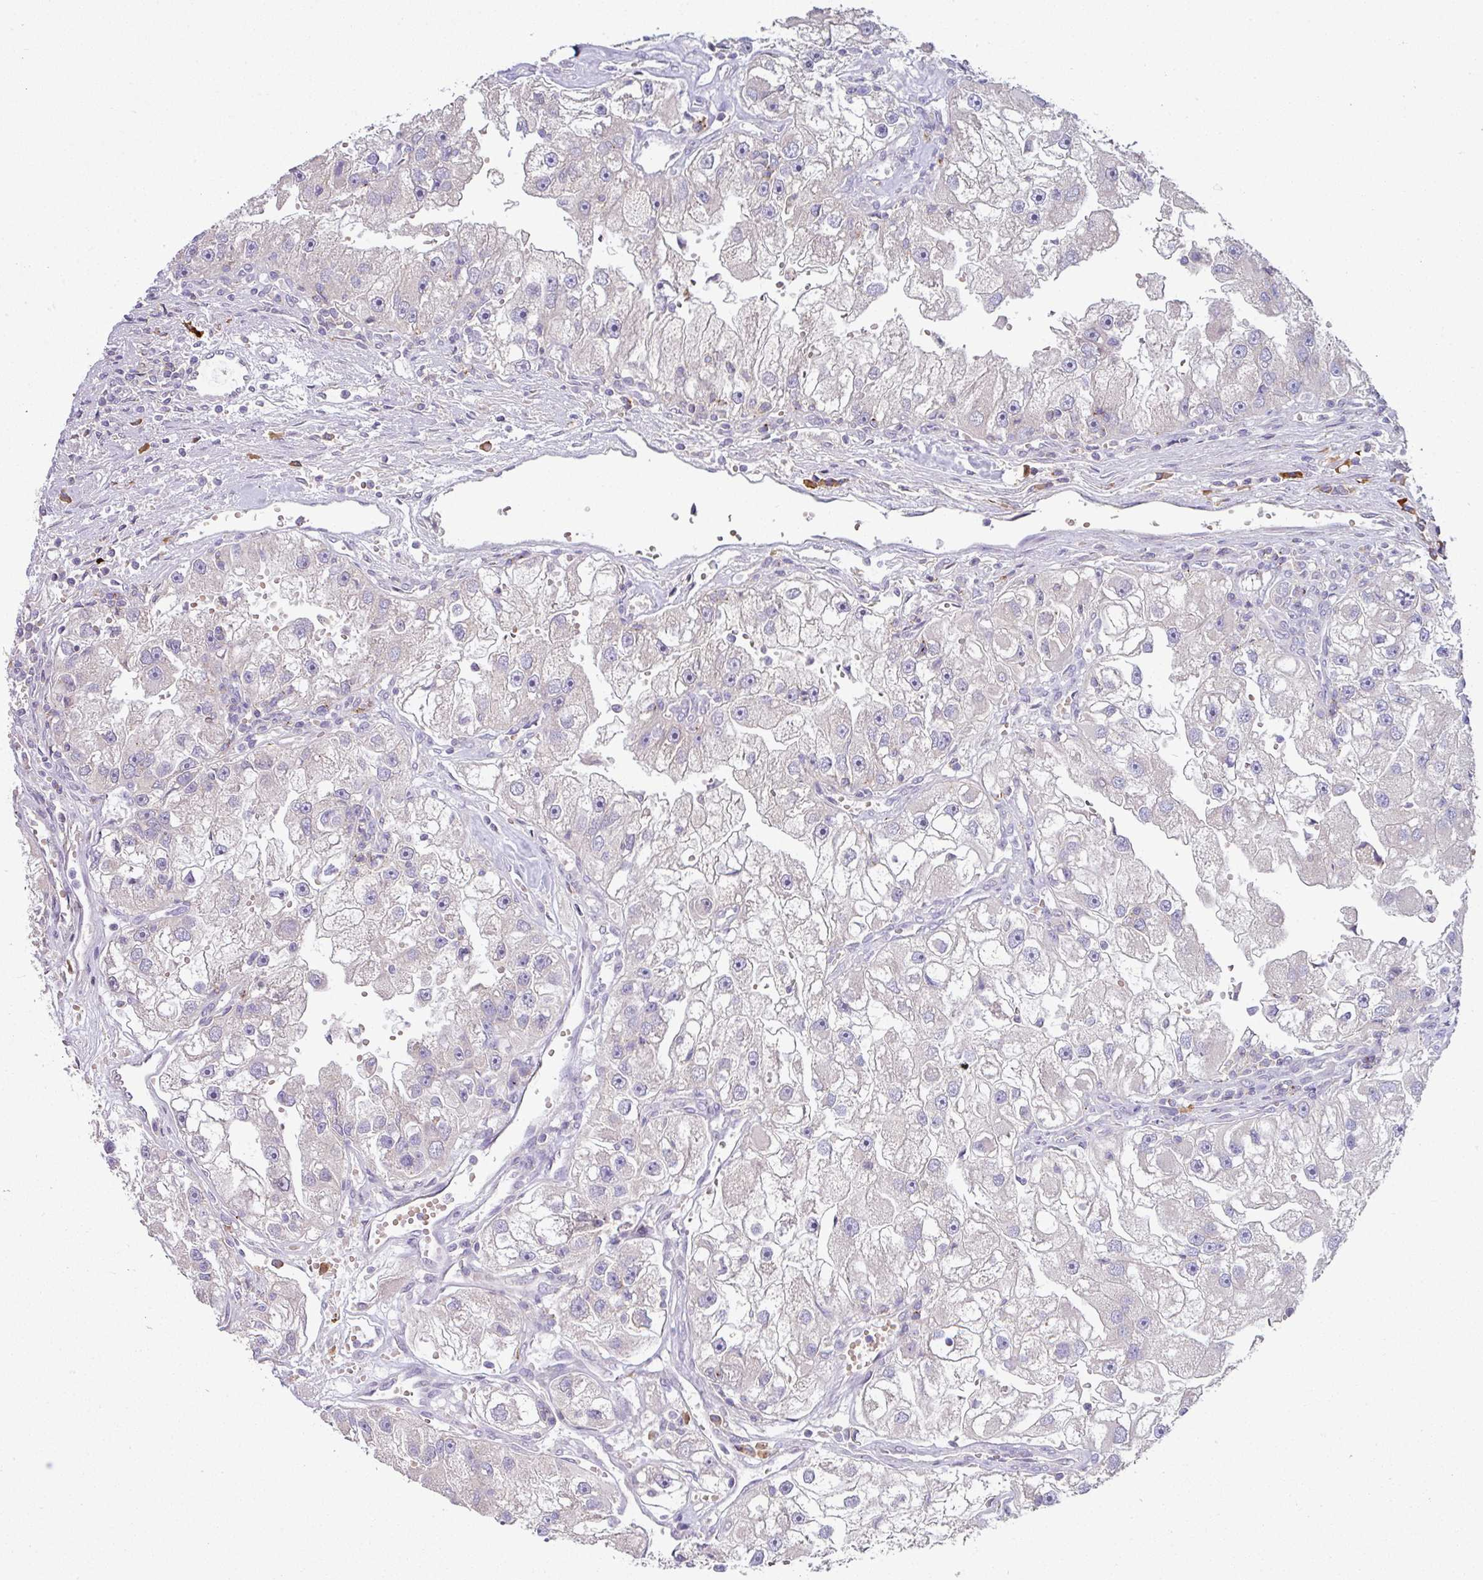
{"staining": {"intensity": "negative", "quantity": "none", "location": "none"}, "tissue": "renal cancer", "cell_type": "Tumor cells", "image_type": "cancer", "snomed": [{"axis": "morphology", "description": "Adenocarcinoma, NOS"}, {"axis": "topography", "description": "Kidney"}], "caption": "Adenocarcinoma (renal) was stained to show a protein in brown. There is no significant positivity in tumor cells. (Brightfield microscopy of DAB (3,3'-diaminobenzidine) immunohistochemistry (IHC) at high magnification).", "gene": "SLAMF6", "patient": {"sex": "male", "age": 63}}